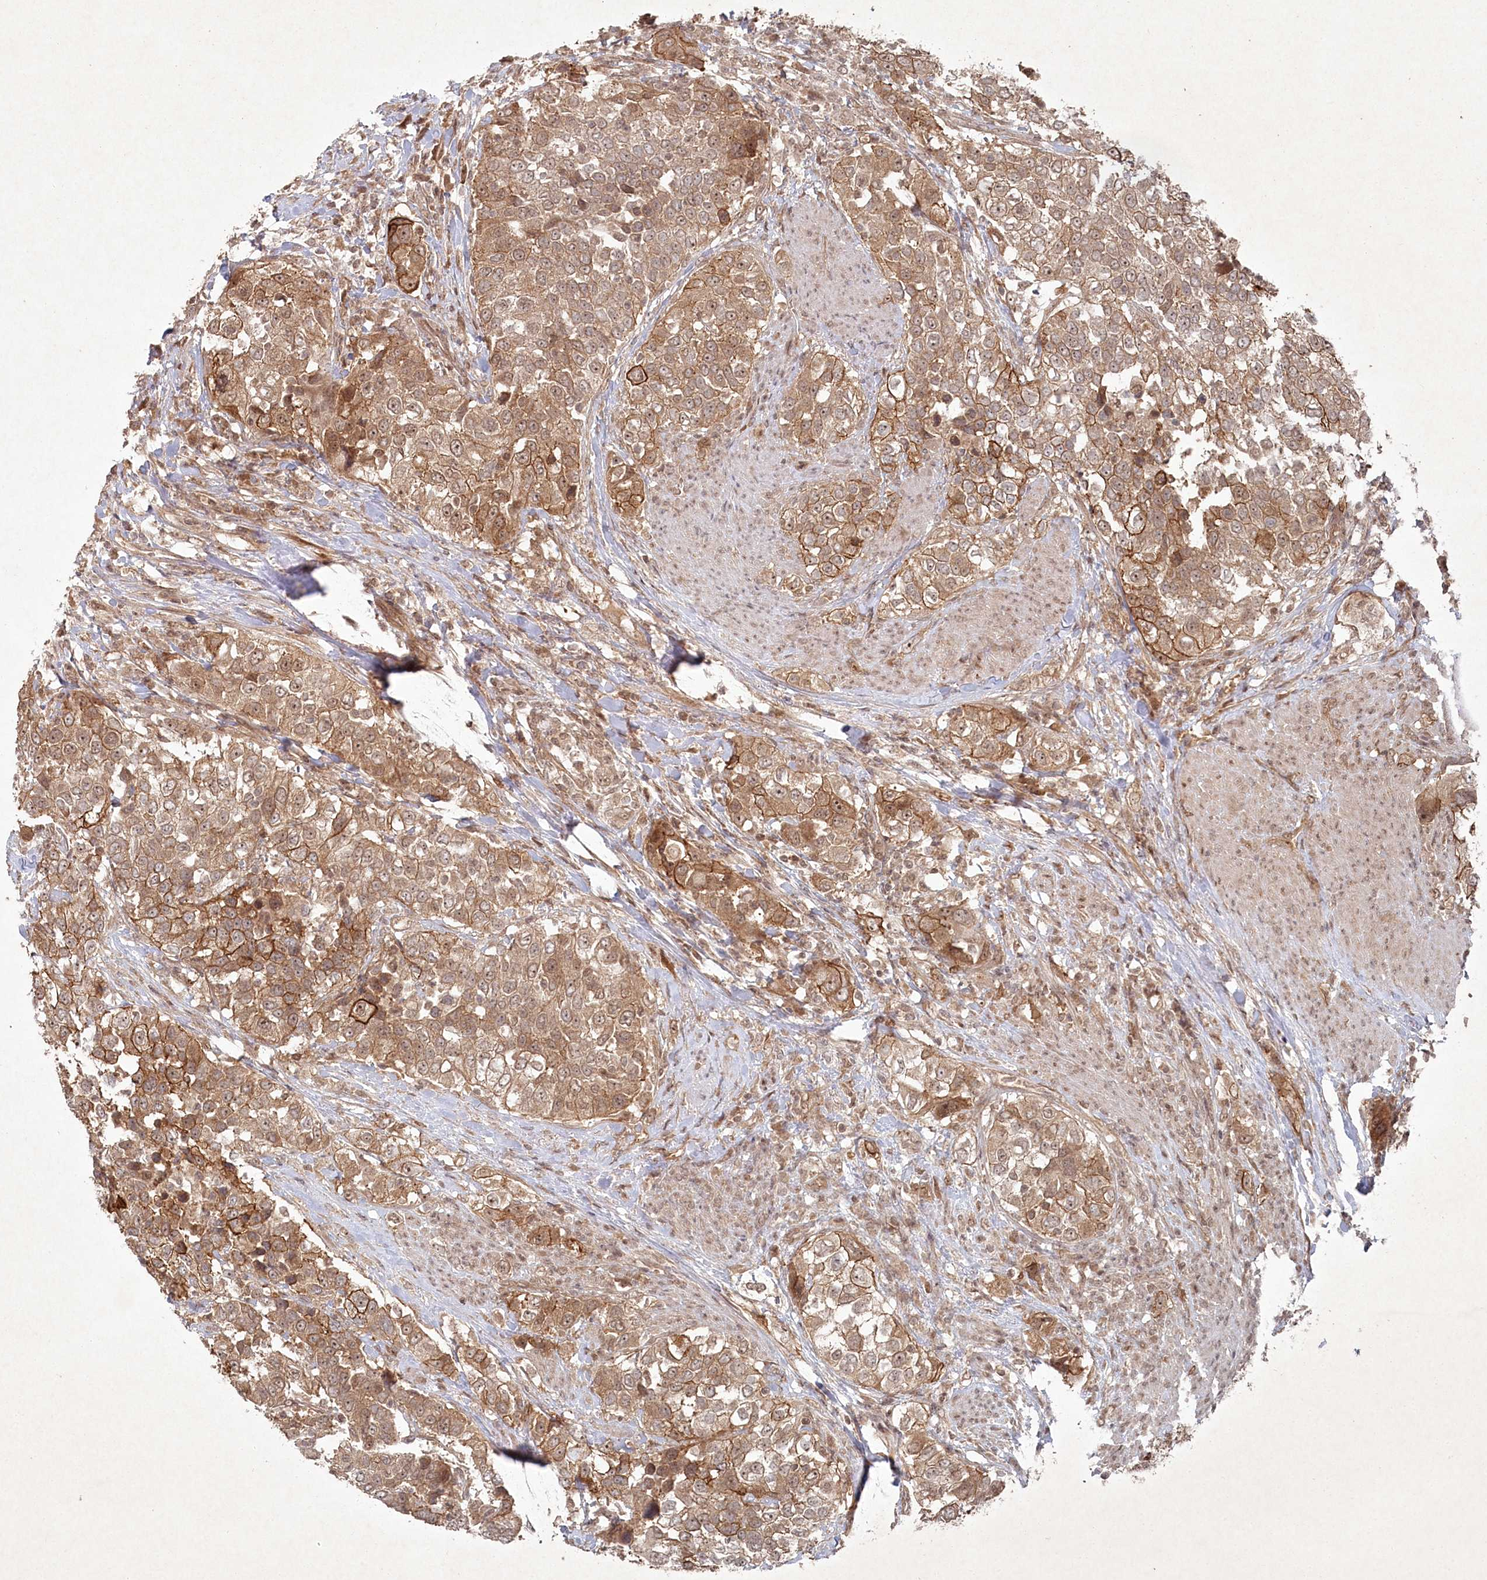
{"staining": {"intensity": "moderate", "quantity": ">75%", "location": "cytoplasmic/membranous"}, "tissue": "urothelial cancer", "cell_type": "Tumor cells", "image_type": "cancer", "snomed": [{"axis": "morphology", "description": "Urothelial carcinoma, High grade"}, {"axis": "topography", "description": "Urinary bladder"}], "caption": "Urothelial cancer stained with a protein marker exhibits moderate staining in tumor cells.", "gene": "FBXL17", "patient": {"sex": "female", "age": 80}}